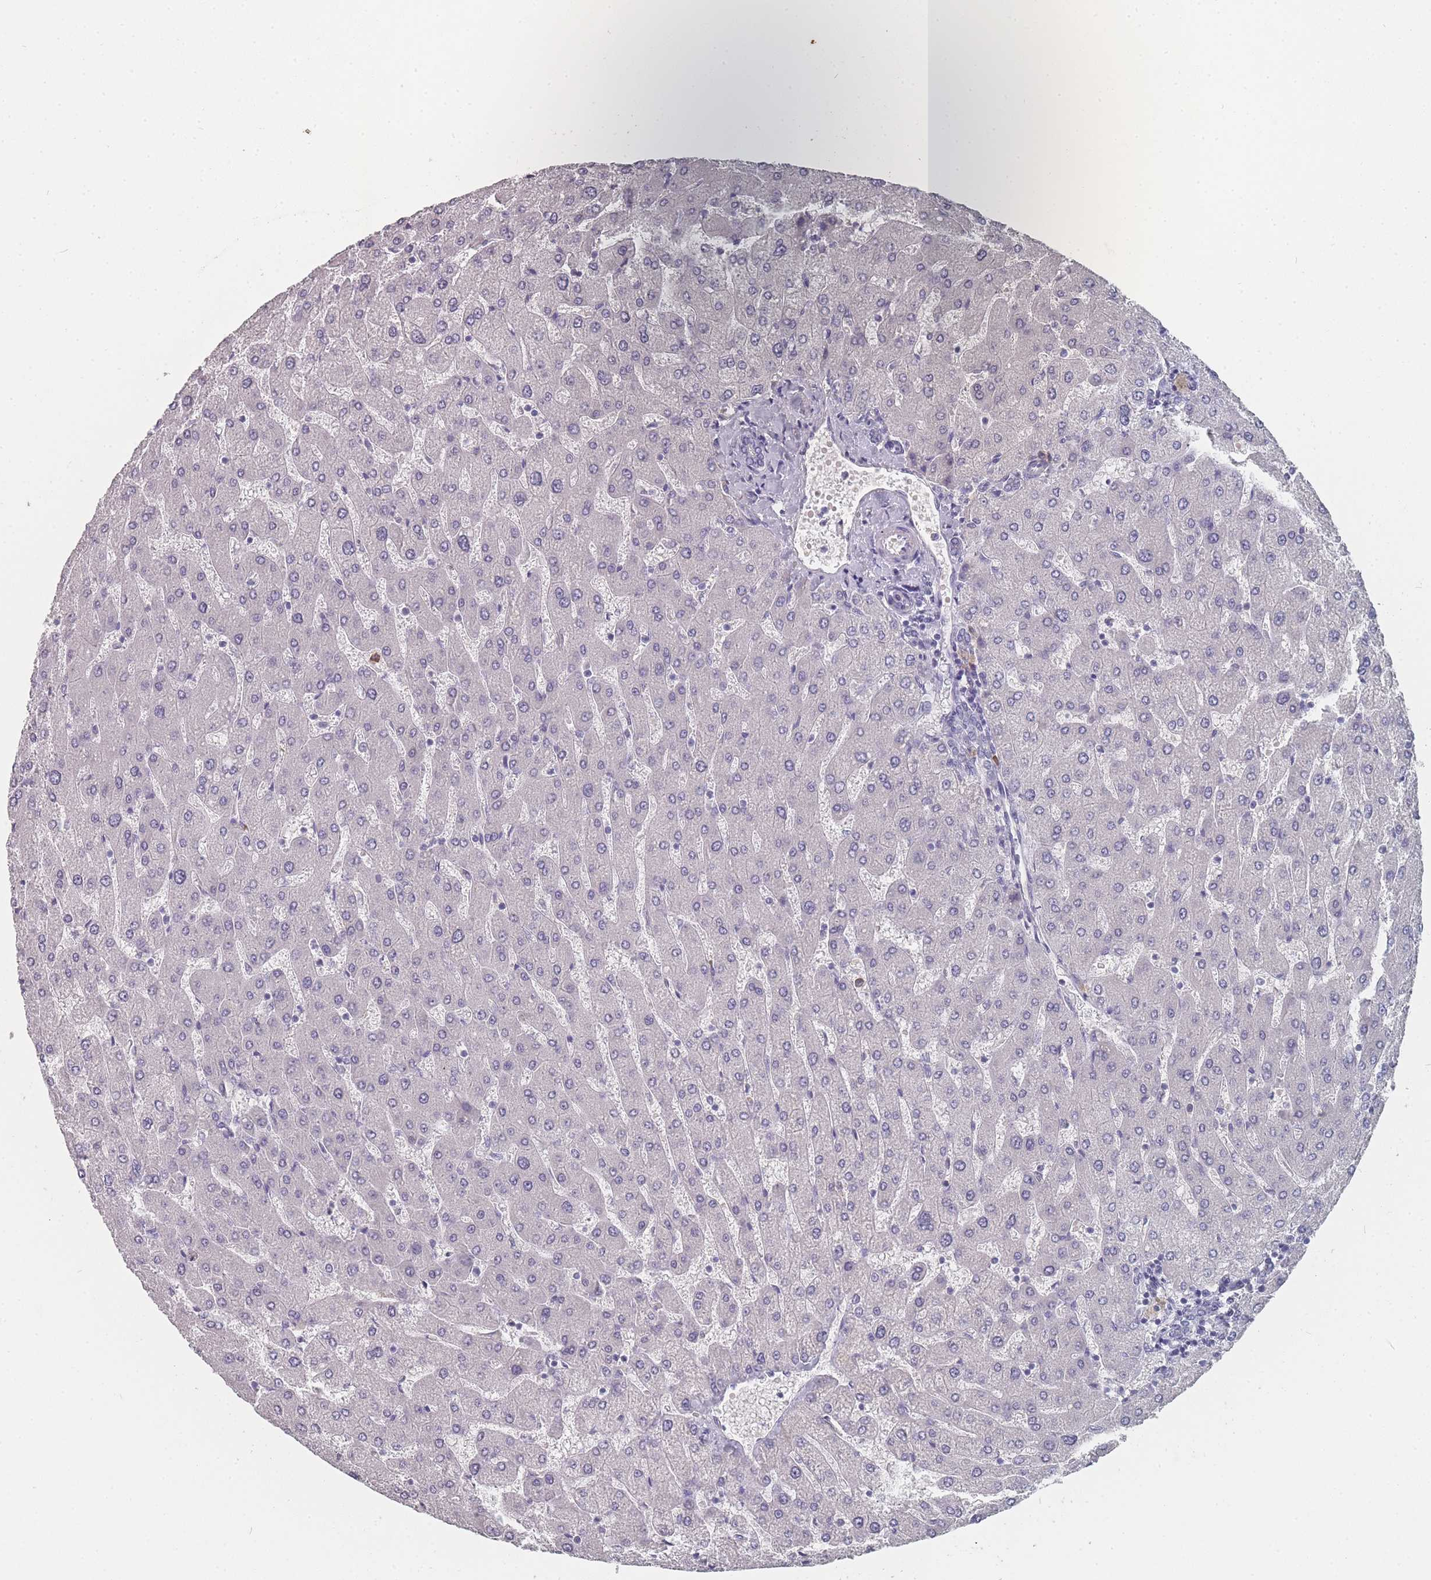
{"staining": {"intensity": "negative", "quantity": "none", "location": "none"}, "tissue": "liver", "cell_type": "Cholangiocytes", "image_type": "normal", "snomed": [{"axis": "morphology", "description": "Normal tissue, NOS"}, {"axis": "topography", "description": "Liver"}], "caption": "Immunohistochemistry (IHC) of normal liver demonstrates no staining in cholangiocytes.", "gene": "SLC35E4", "patient": {"sex": "male", "age": 55}}